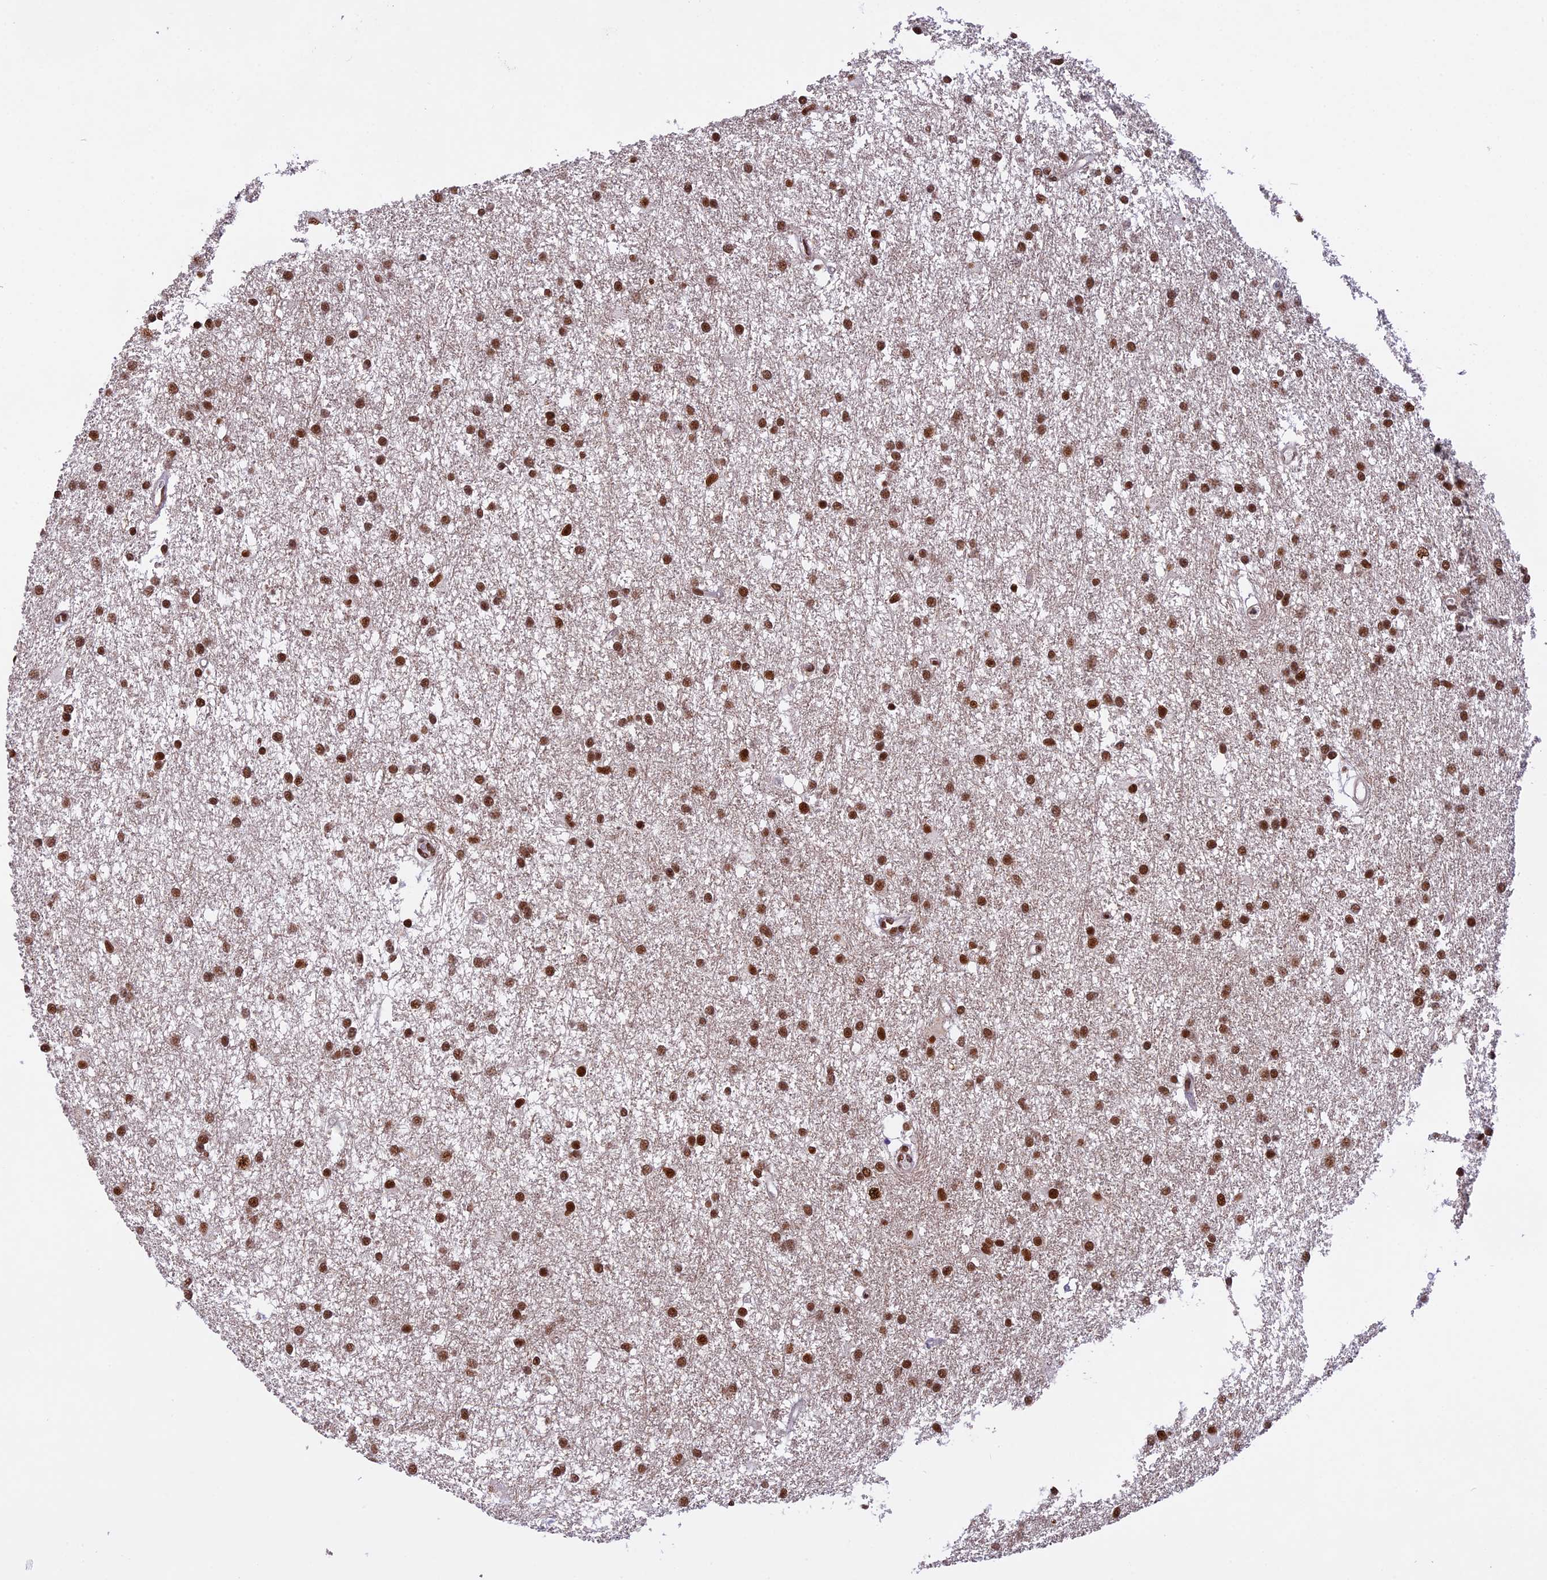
{"staining": {"intensity": "strong", "quantity": ">75%", "location": "nuclear"}, "tissue": "glioma", "cell_type": "Tumor cells", "image_type": "cancer", "snomed": [{"axis": "morphology", "description": "Glioma, malignant, High grade"}, {"axis": "topography", "description": "Brain"}], "caption": "This is an image of immunohistochemistry staining of glioma, which shows strong staining in the nuclear of tumor cells.", "gene": "RAMAC", "patient": {"sex": "male", "age": 77}}